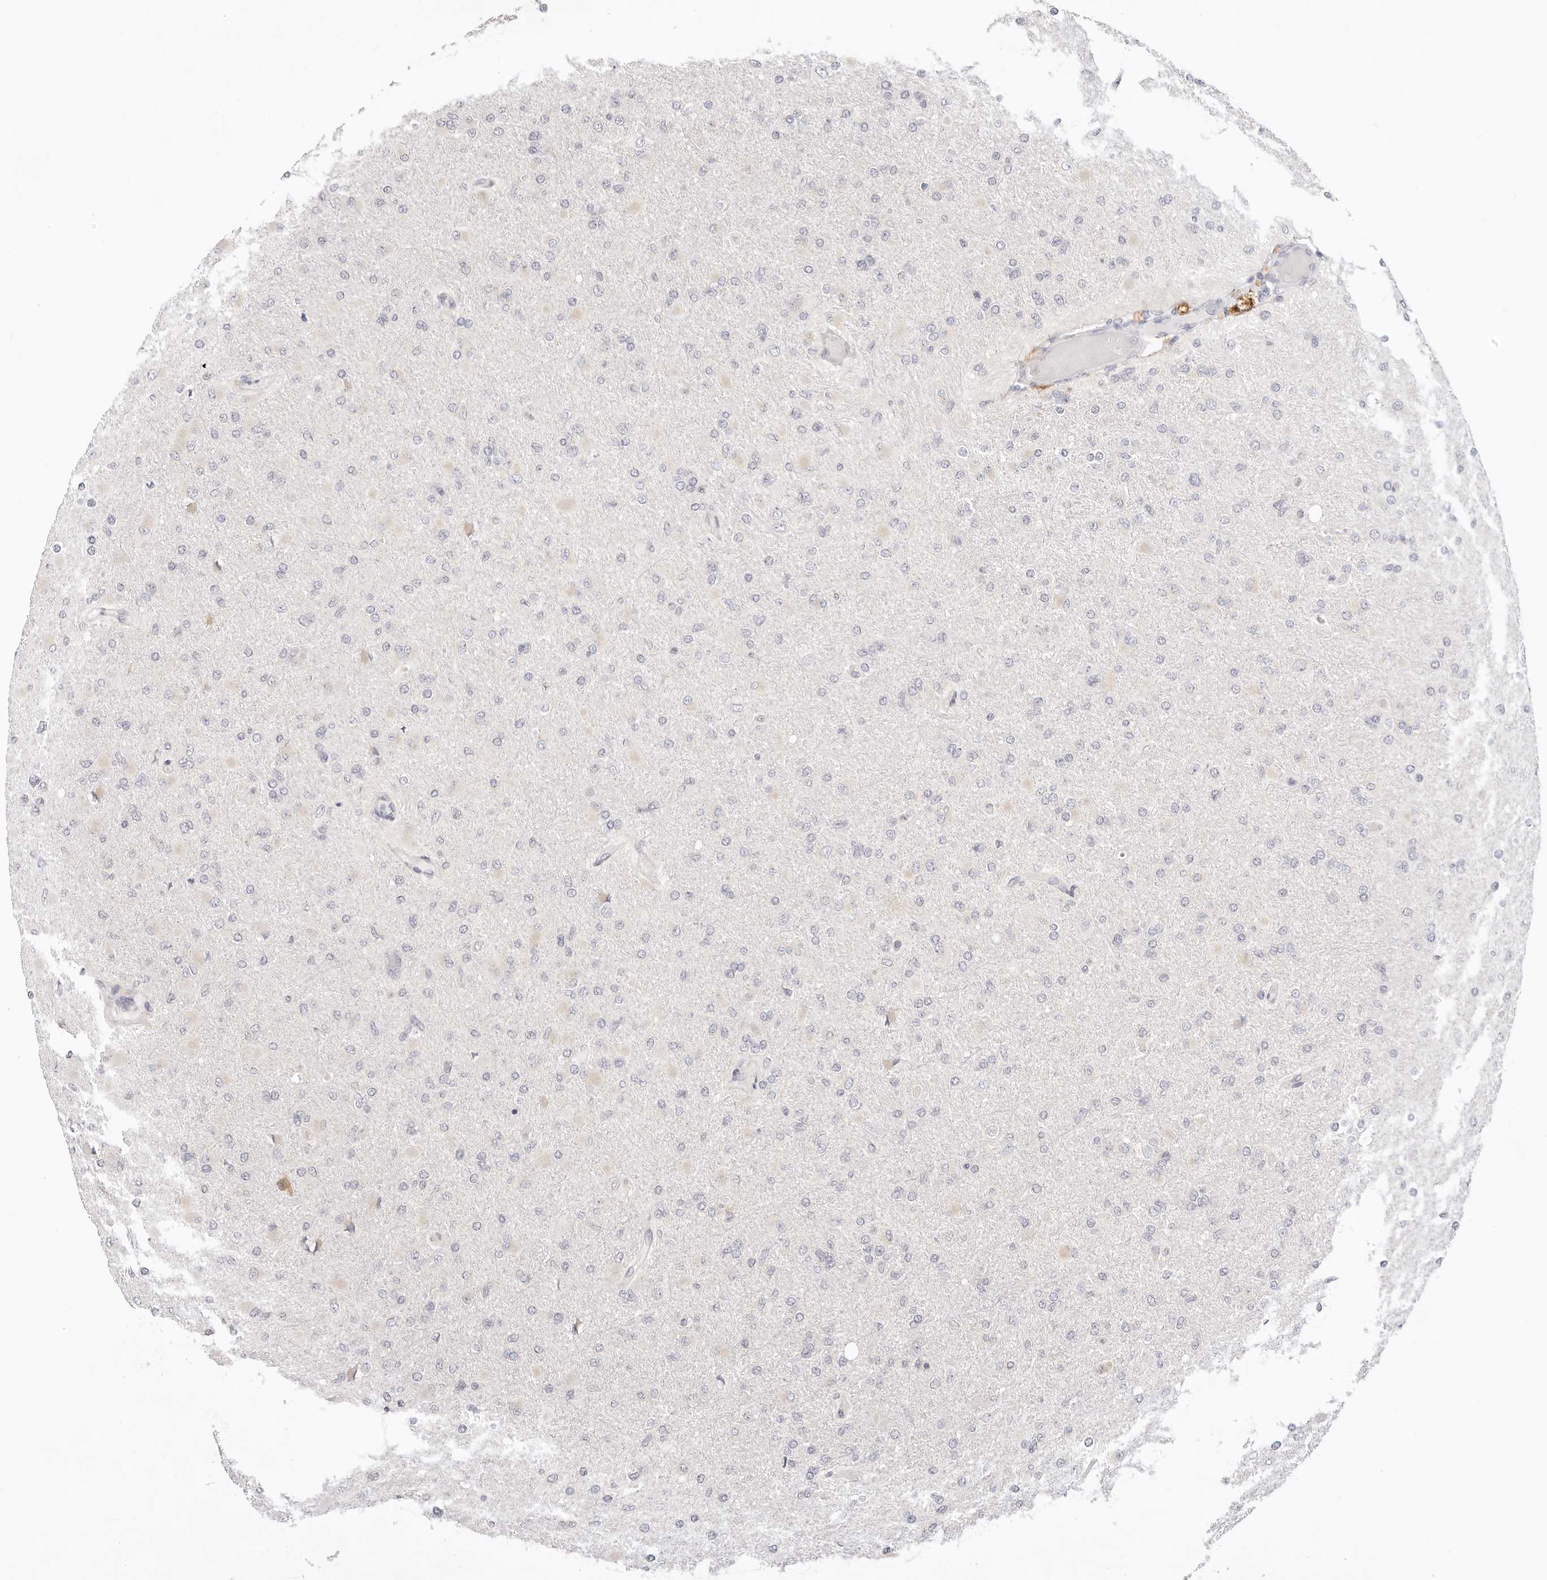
{"staining": {"intensity": "negative", "quantity": "none", "location": "none"}, "tissue": "glioma", "cell_type": "Tumor cells", "image_type": "cancer", "snomed": [{"axis": "morphology", "description": "Glioma, malignant, High grade"}, {"axis": "topography", "description": "Cerebral cortex"}], "caption": "The IHC image has no significant positivity in tumor cells of glioma tissue.", "gene": "GGPS1", "patient": {"sex": "female", "age": 36}}